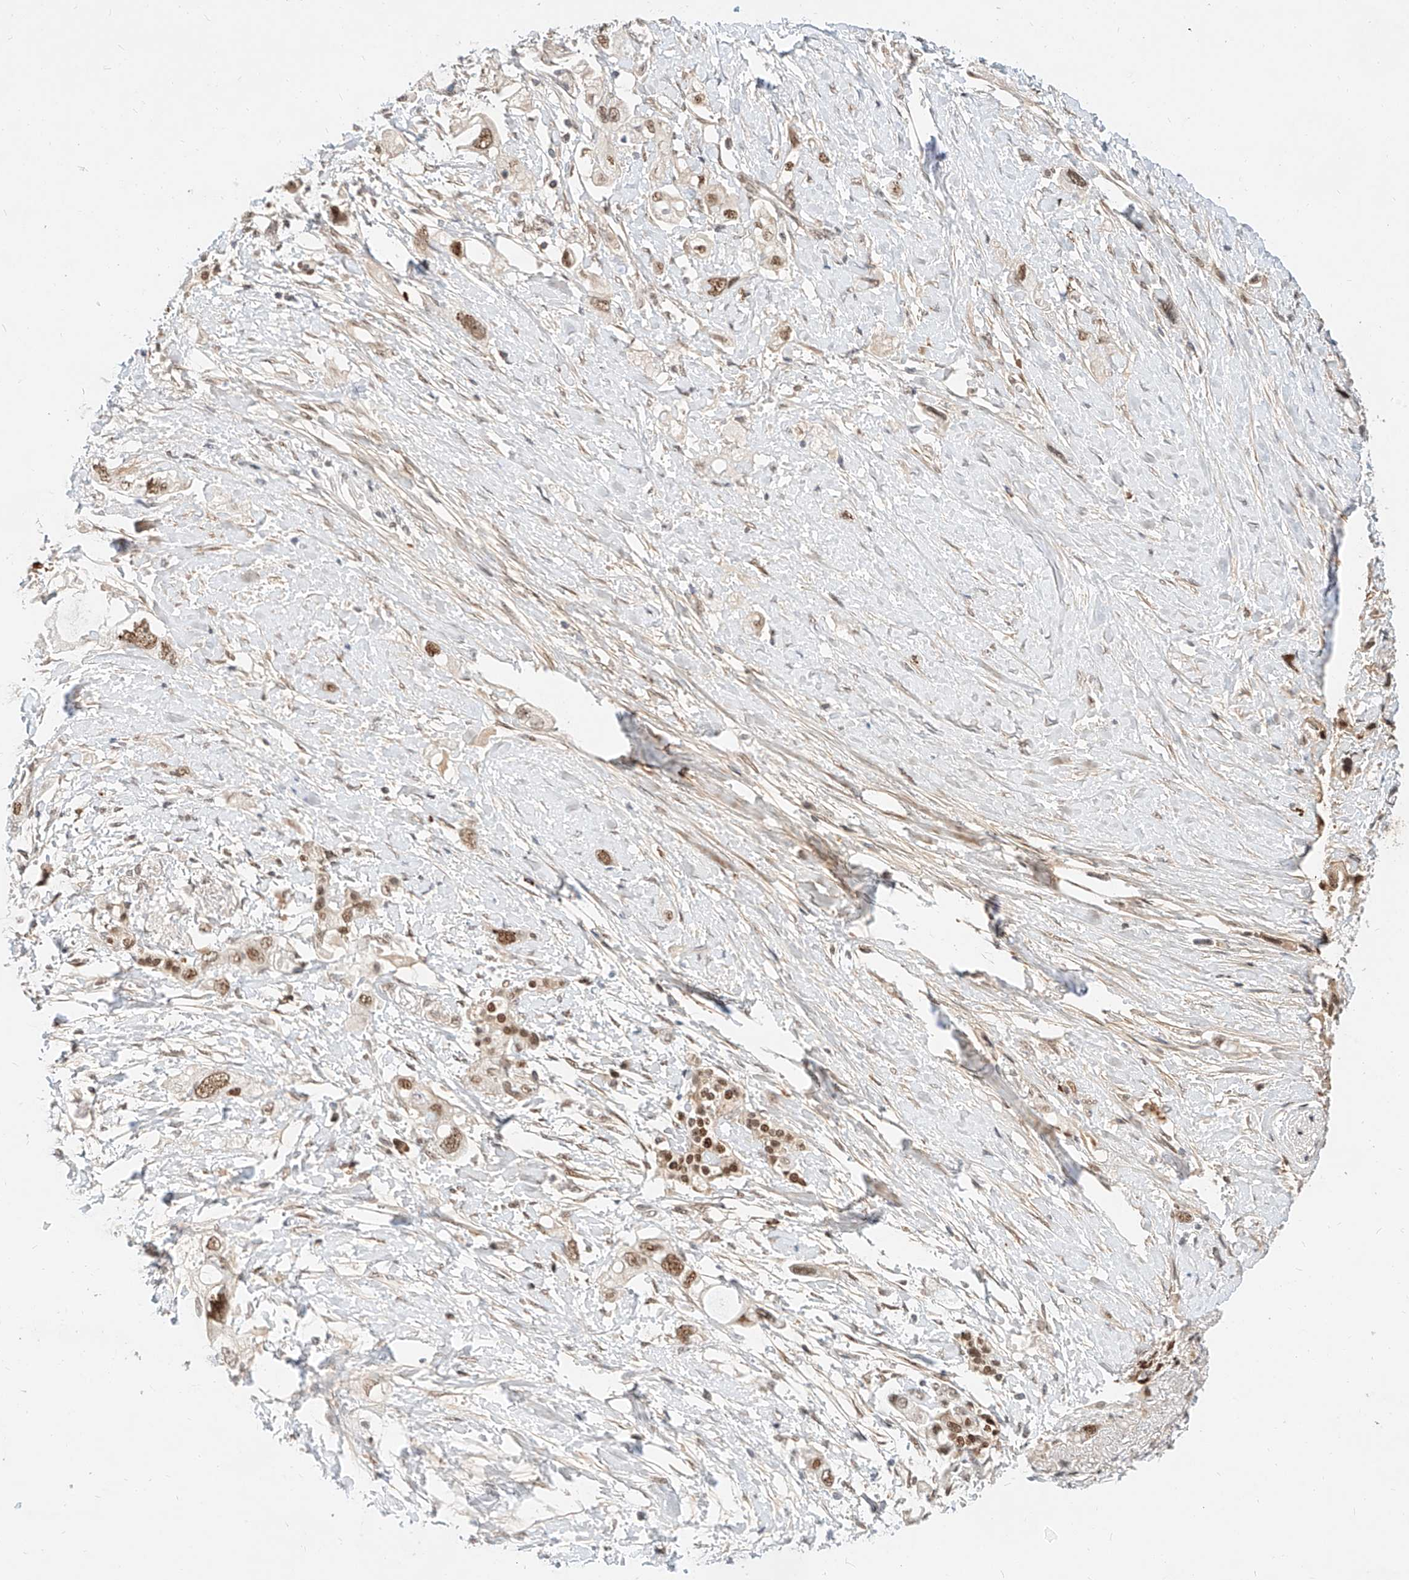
{"staining": {"intensity": "moderate", "quantity": ">75%", "location": "nuclear"}, "tissue": "pancreatic cancer", "cell_type": "Tumor cells", "image_type": "cancer", "snomed": [{"axis": "morphology", "description": "Adenocarcinoma, NOS"}, {"axis": "topography", "description": "Pancreas"}], "caption": "Human pancreatic cancer stained with a protein marker reveals moderate staining in tumor cells.", "gene": "CBX8", "patient": {"sex": "female", "age": 56}}